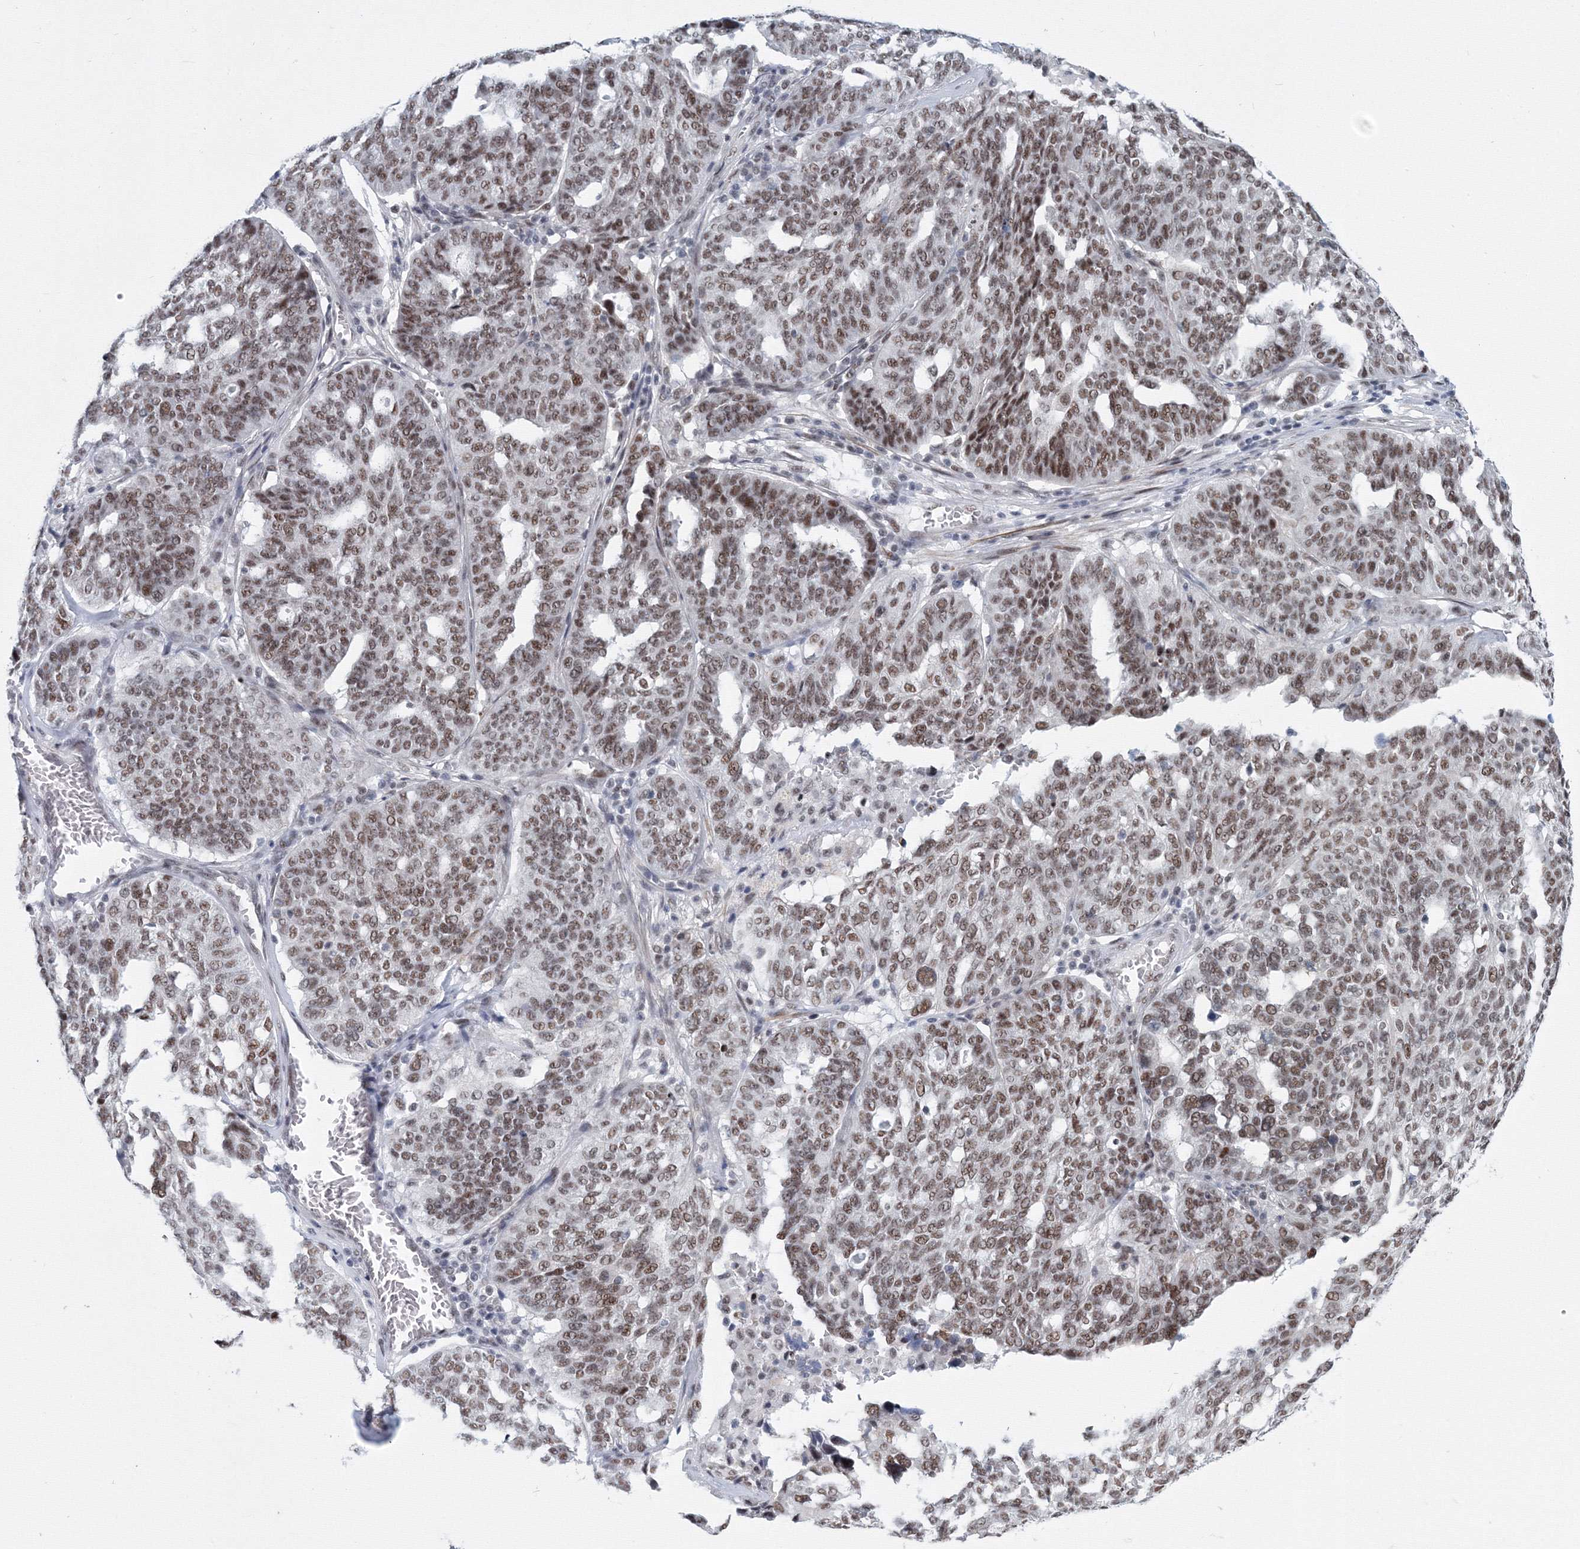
{"staining": {"intensity": "moderate", "quantity": ">75%", "location": "nuclear"}, "tissue": "ovarian cancer", "cell_type": "Tumor cells", "image_type": "cancer", "snomed": [{"axis": "morphology", "description": "Cystadenocarcinoma, serous, NOS"}, {"axis": "topography", "description": "Ovary"}], "caption": "Protein expression analysis of ovarian cancer demonstrates moderate nuclear staining in approximately >75% of tumor cells. The protein of interest is stained brown, and the nuclei are stained in blue (DAB (3,3'-diaminobenzidine) IHC with brightfield microscopy, high magnification).", "gene": "SF3B6", "patient": {"sex": "female", "age": 59}}